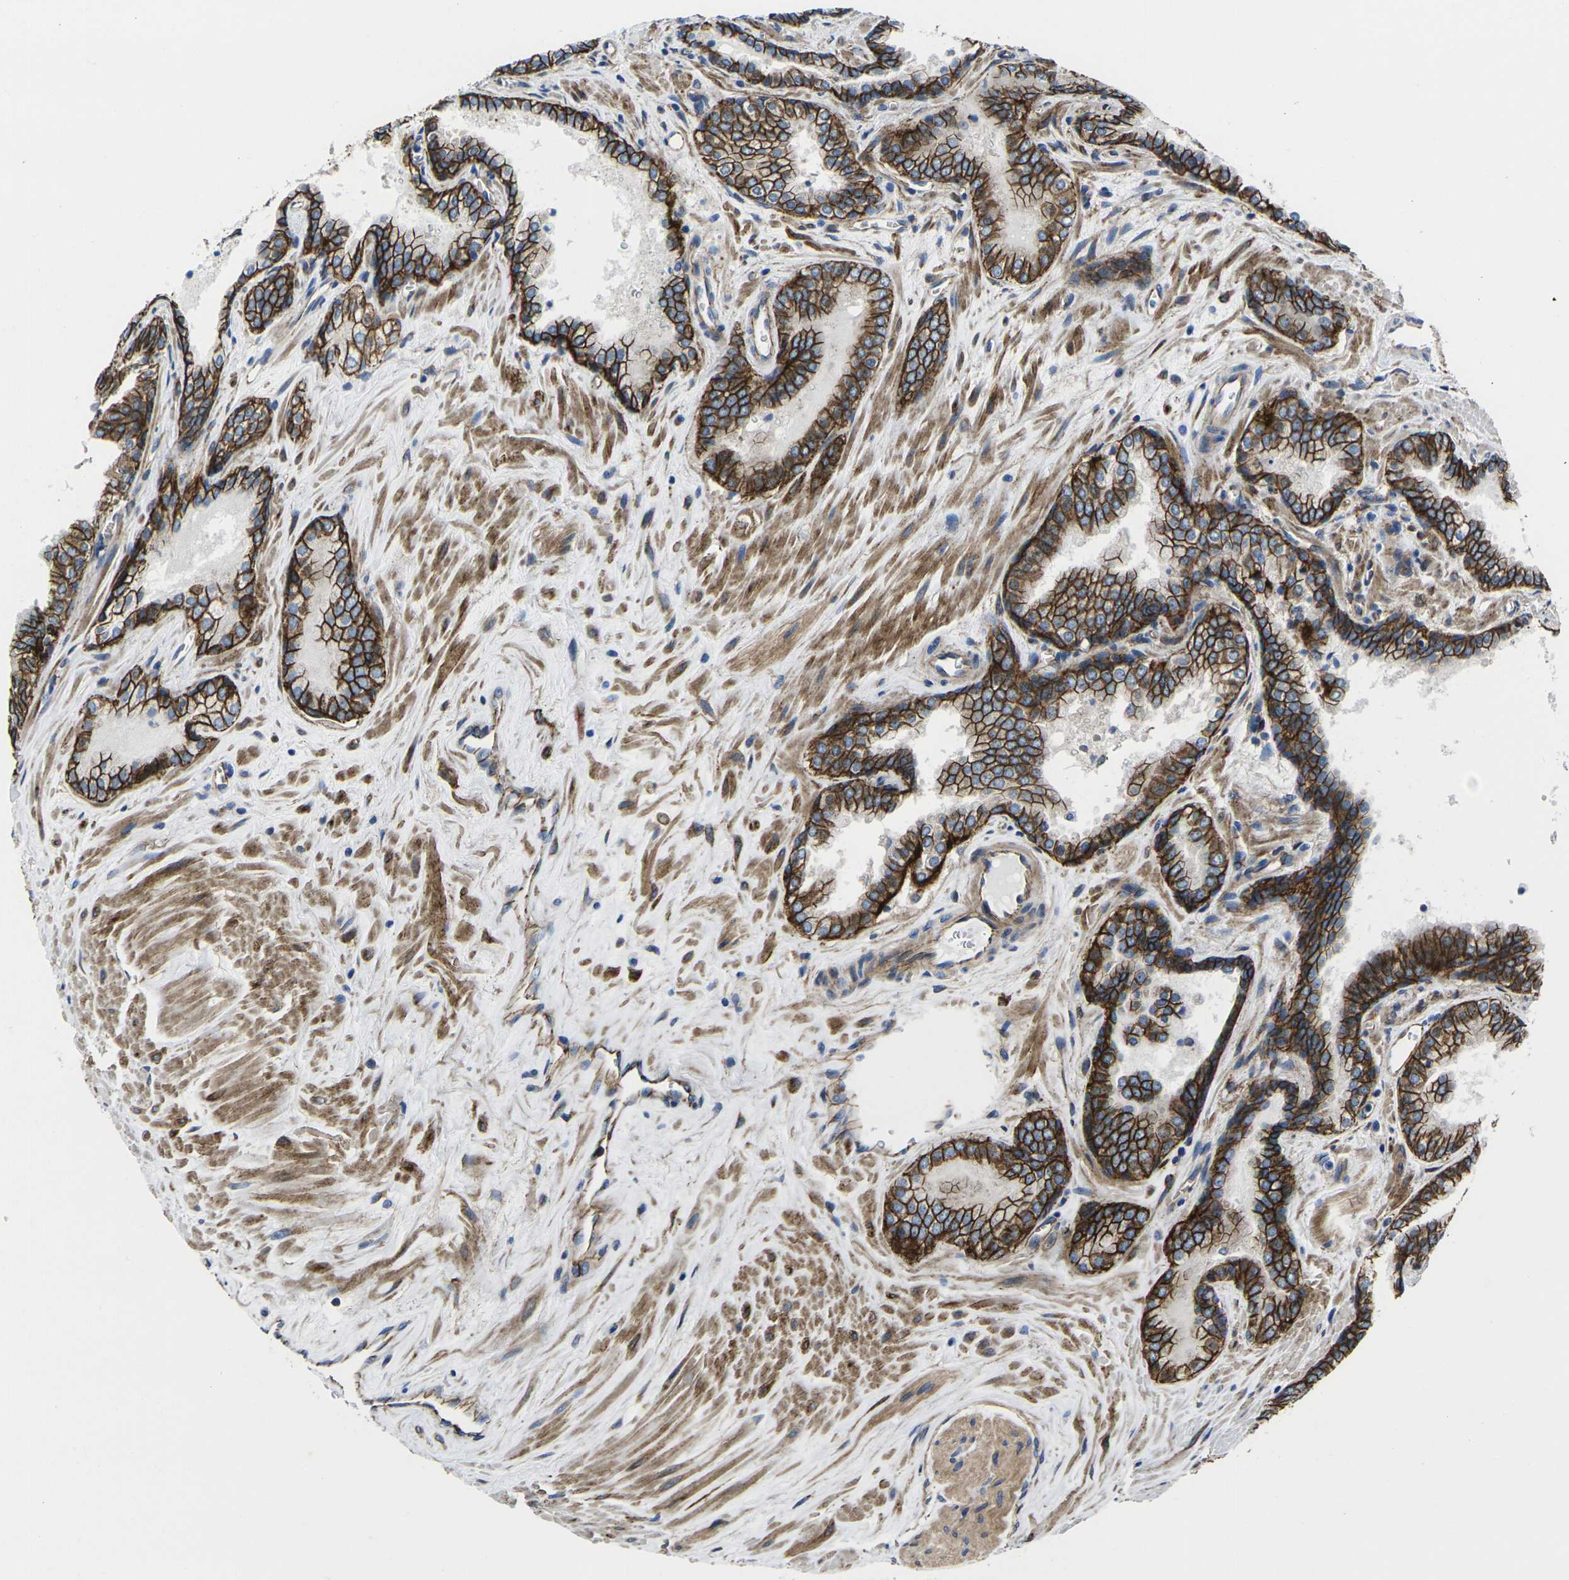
{"staining": {"intensity": "strong", "quantity": ">75%", "location": "cytoplasmic/membranous"}, "tissue": "prostate cancer", "cell_type": "Tumor cells", "image_type": "cancer", "snomed": [{"axis": "morphology", "description": "Adenocarcinoma, Low grade"}, {"axis": "topography", "description": "Prostate"}], "caption": "Adenocarcinoma (low-grade) (prostate) stained for a protein demonstrates strong cytoplasmic/membranous positivity in tumor cells.", "gene": "NUMB", "patient": {"sex": "male", "age": 69}}